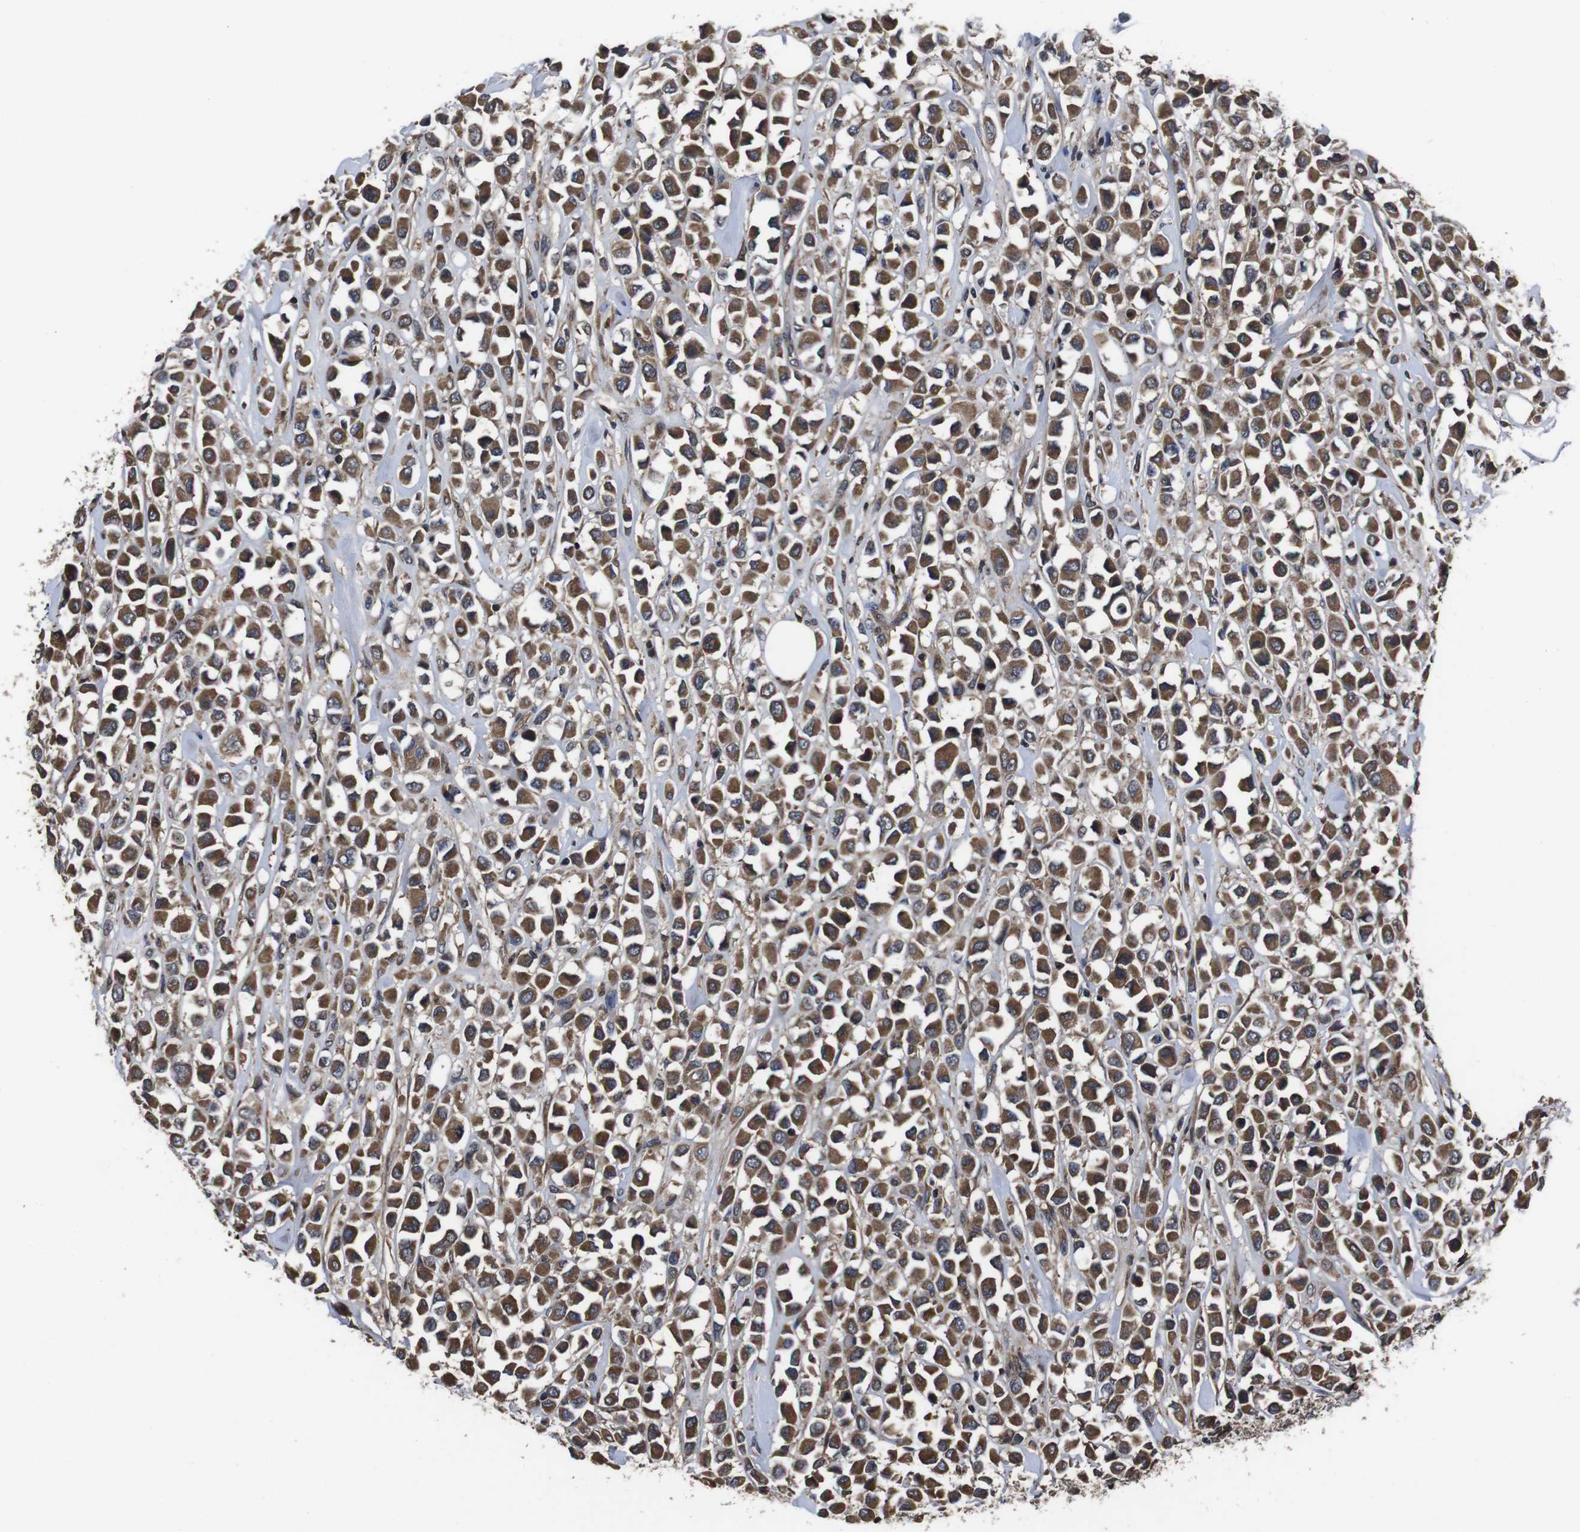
{"staining": {"intensity": "moderate", "quantity": ">75%", "location": "cytoplasmic/membranous"}, "tissue": "breast cancer", "cell_type": "Tumor cells", "image_type": "cancer", "snomed": [{"axis": "morphology", "description": "Duct carcinoma"}, {"axis": "topography", "description": "Breast"}], "caption": "Protein expression analysis of infiltrating ductal carcinoma (breast) displays moderate cytoplasmic/membranous expression in approximately >75% of tumor cells.", "gene": "CXCL11", "patient": {"sex": "female", "age": 61}}